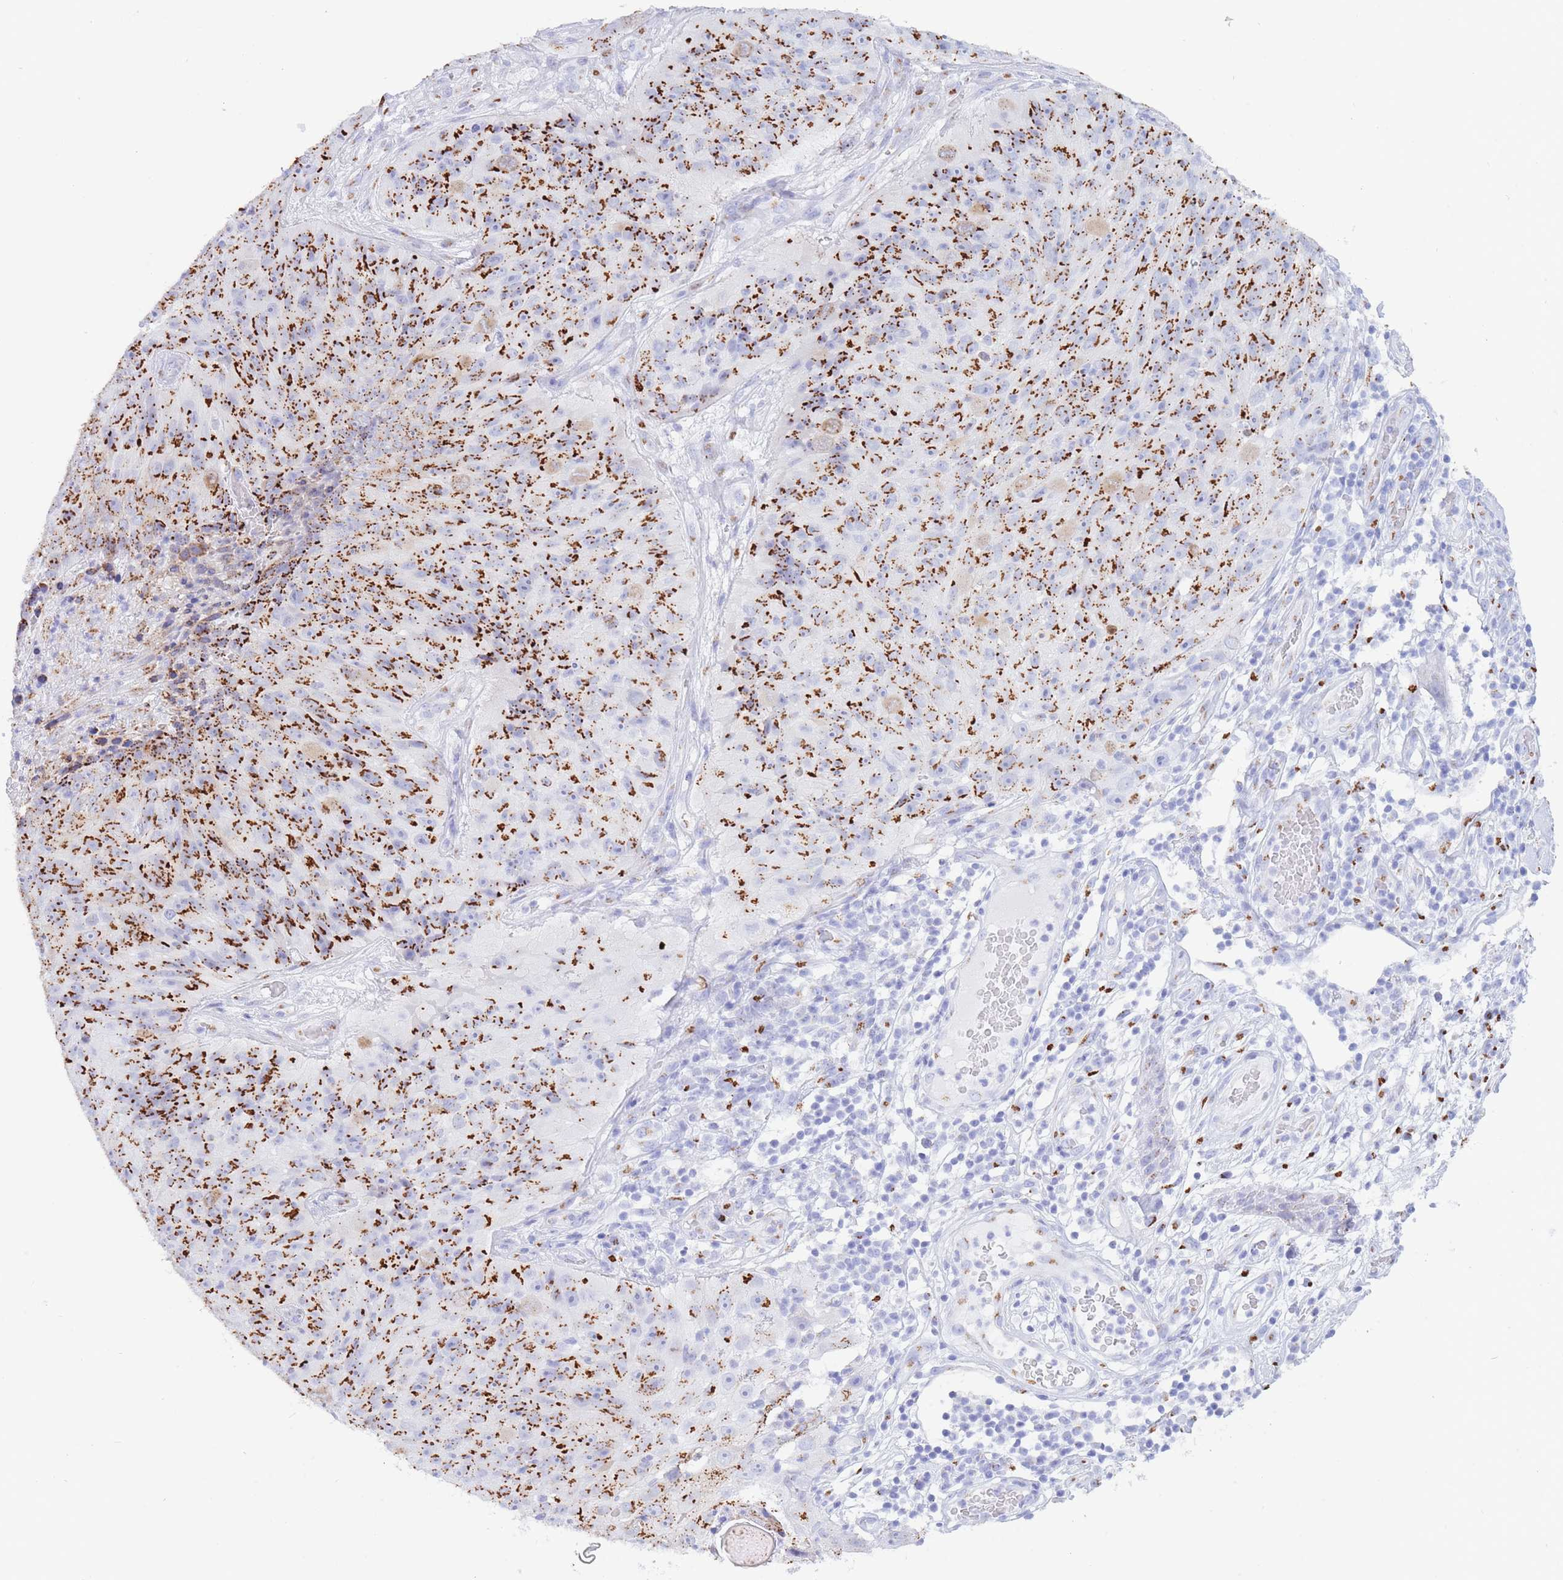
{"staining": {"intensity": "strong", "quantity": ">75%", "location": "cytoplasmic/membranous"}, "tissue": "skin cancer", "cell_type": "Tumor cells", "image_type": "cancer", "snomed": [{"axis": "morphology", "description": "Squamous cell carcinoma, NOS"}, {"axis": "topography", "description": "Skin"}], "caption": "About >75% of tumor cells in skin squamous cell carcinoma display strong cytoplasmic/membranous protein positivity as visualized by brown immunohistochemical staining.", "gene": "FAM3C", "patient": {"sex": "female", "age": 87}}